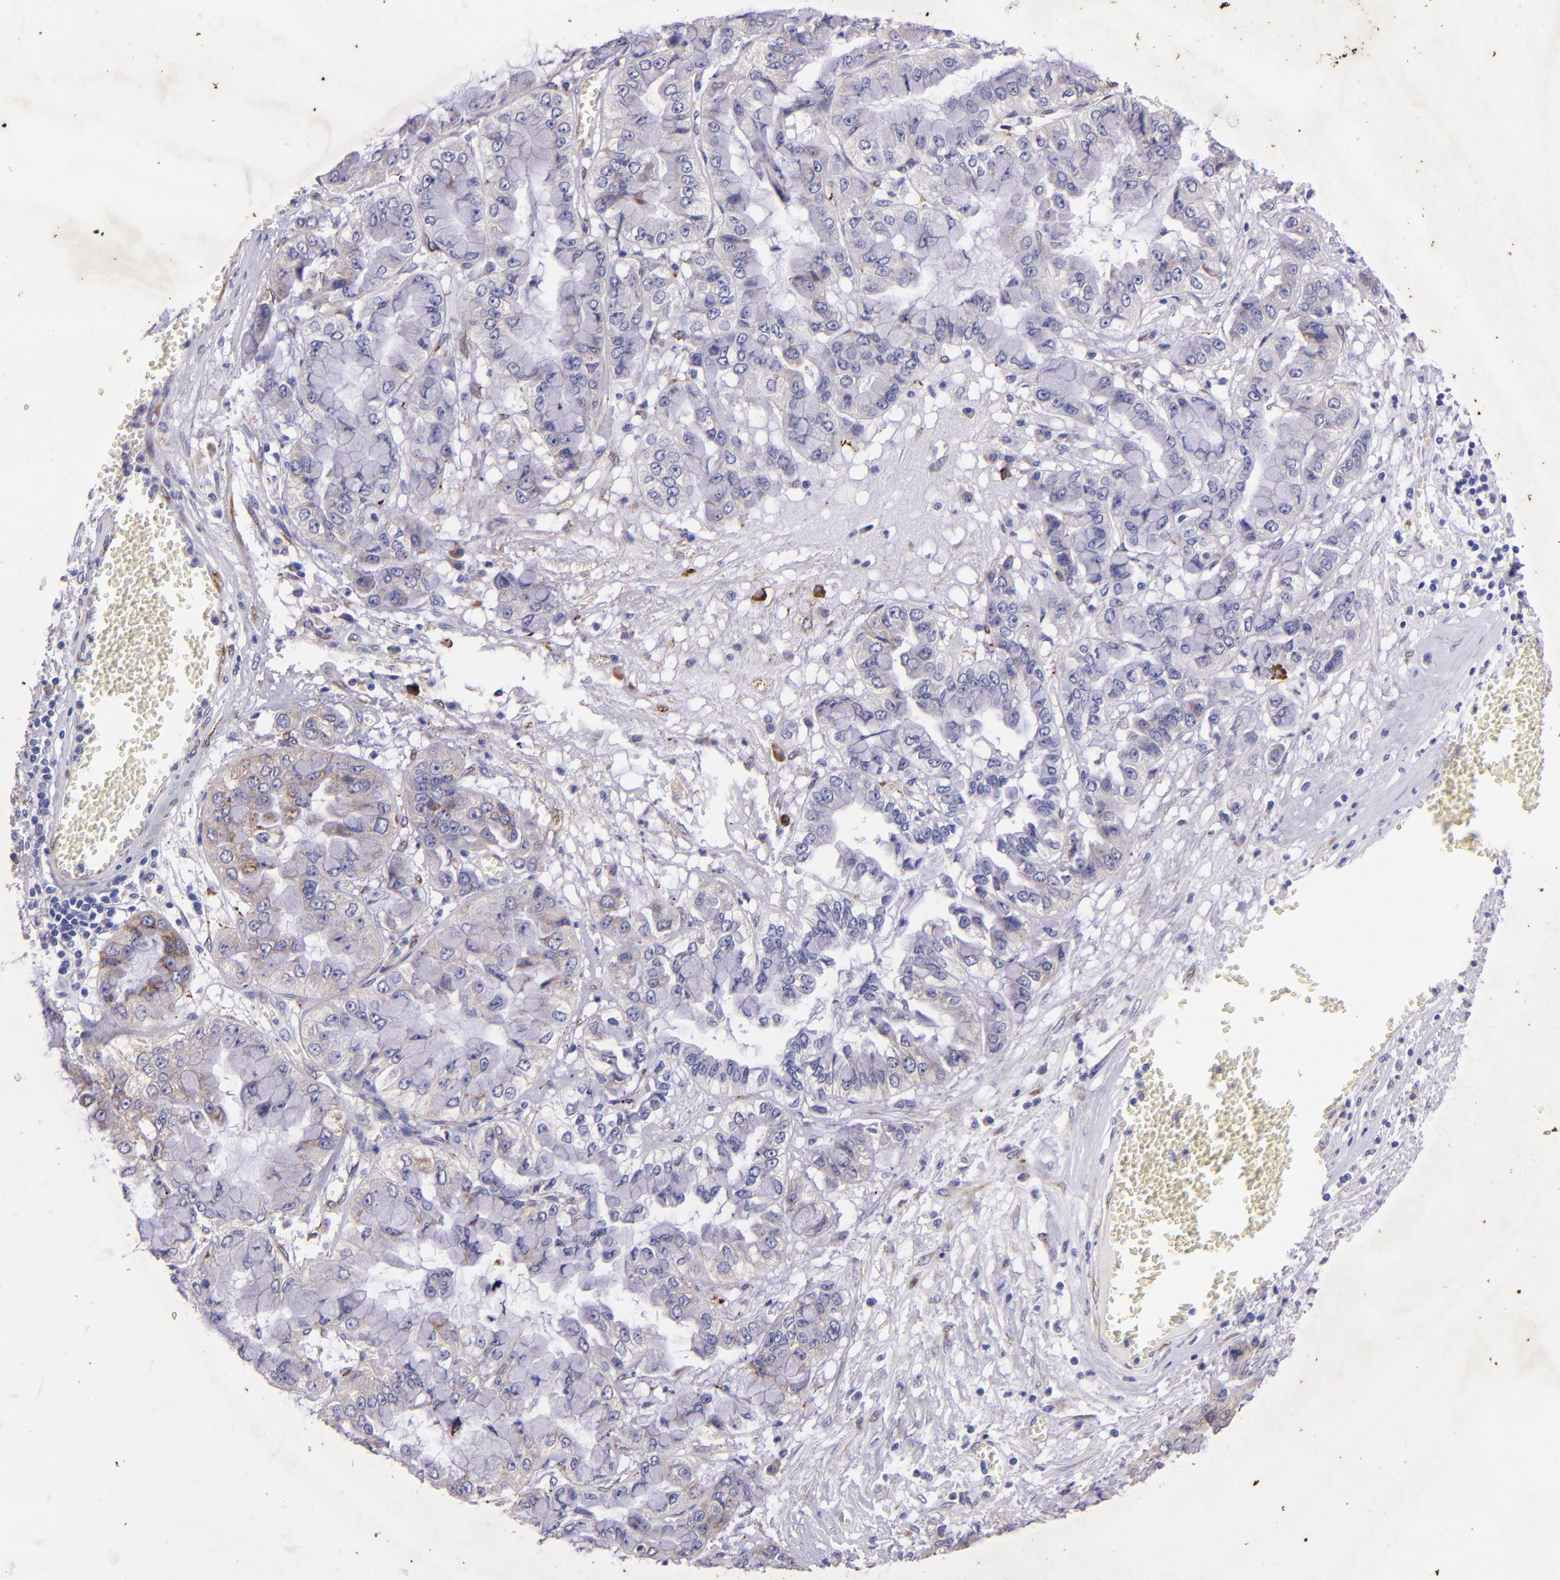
{"staining": {"intensity": "moderate", "quantity": "25%-75%", "location": "cytoplasmic/membranous"}, "tissue": "liver cancer", "cell_type": "Tumor cells", "image_type": "cancer", "snomed": [{"axis": "morphology", "description": "Cholangiocarcinoma"}, {"axis": "topography", "description": "Liver"}], "caption": "This is an image of IHC staining of liver cancer (cholangiocarcinoma), which shows moderate expression in the cytoplasmic/membranous of tumor cells.", "gene": "RET", "patient": {"sex": "female", "age": 79}}